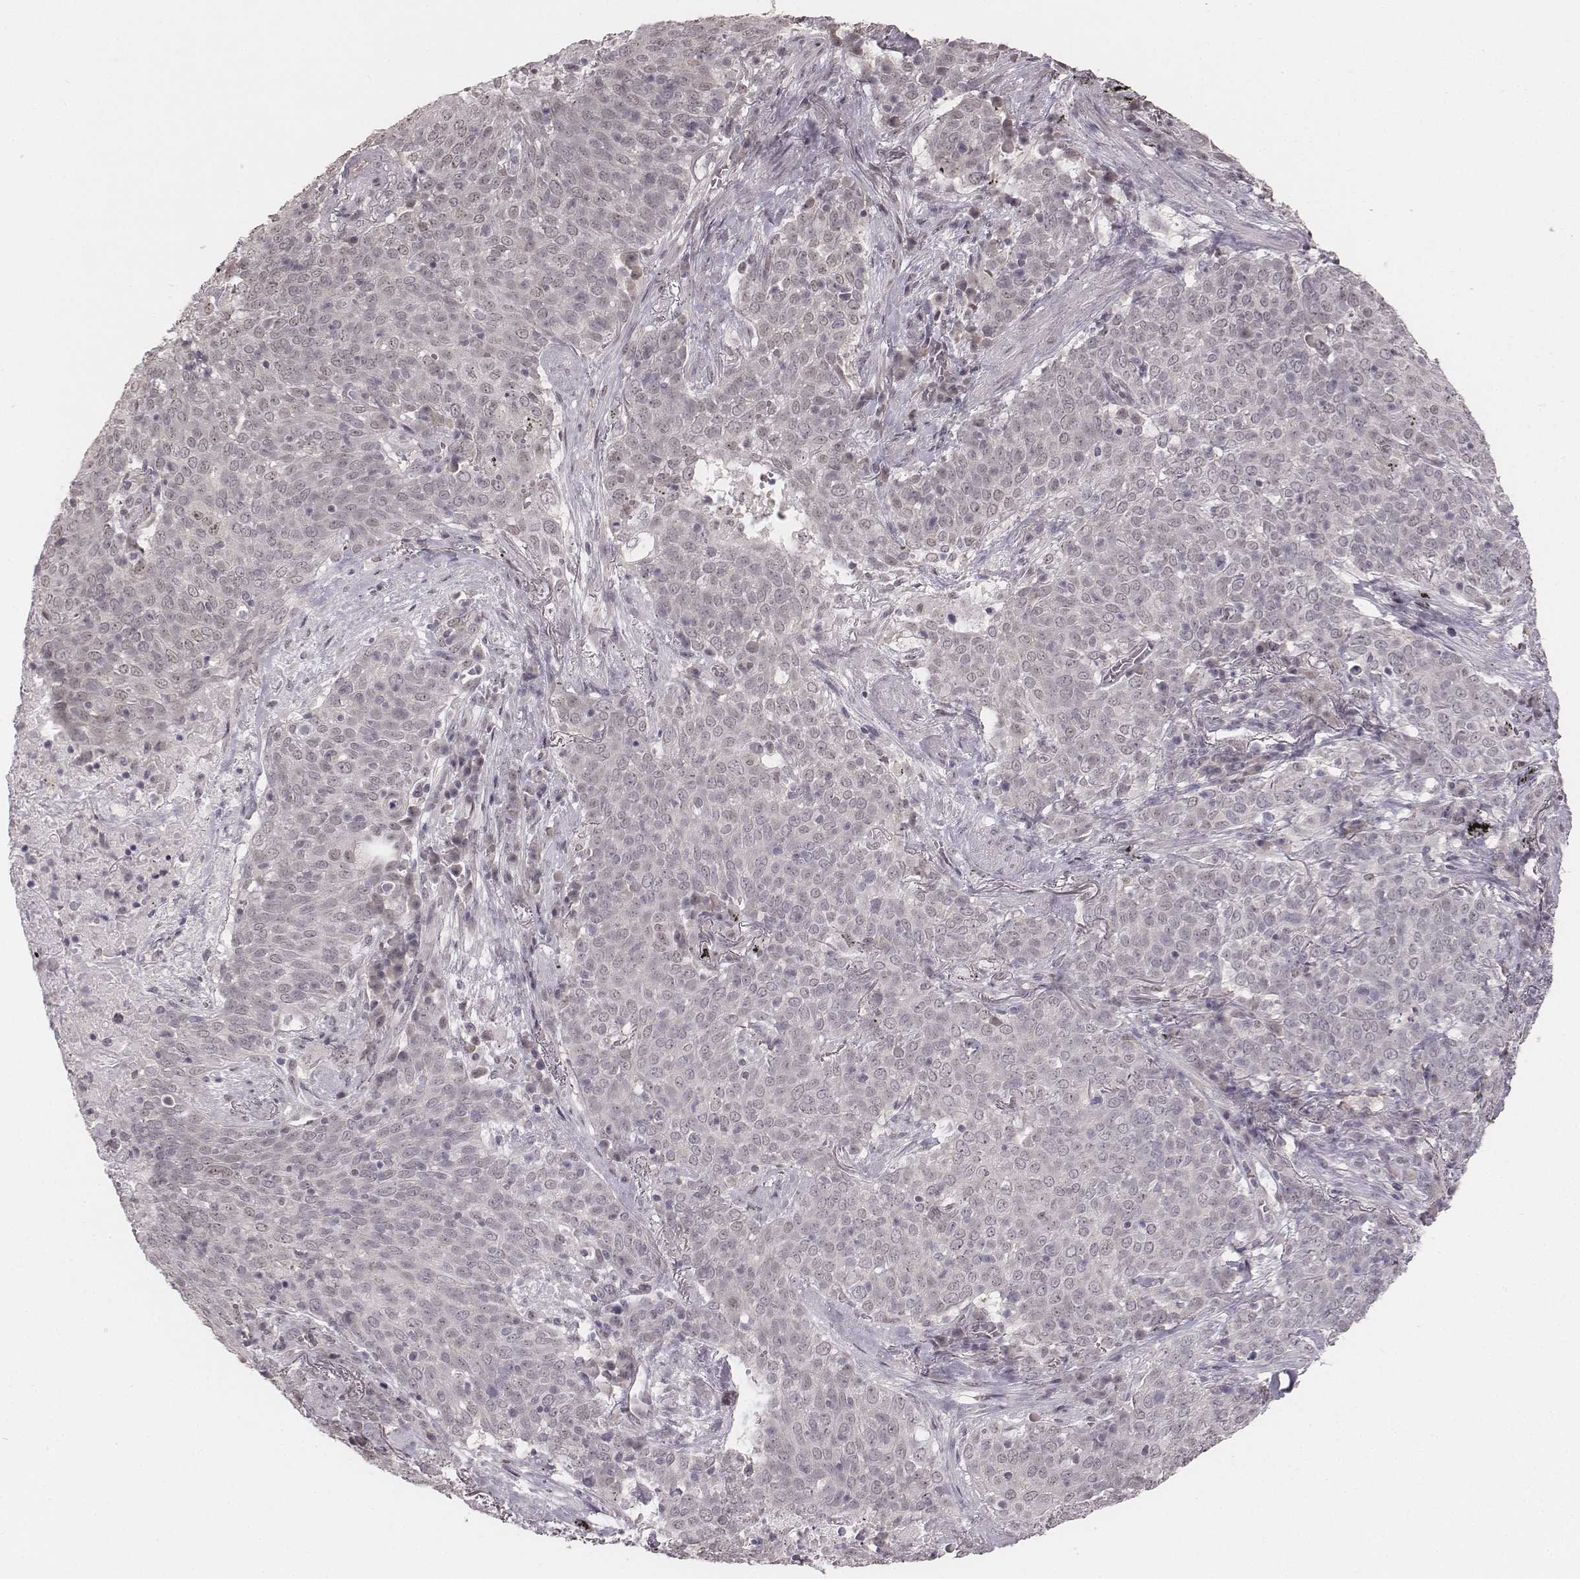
{"staining": {"intensity": "negative", "quantity": "none", "location": "none"}, "tissue": "lung cancer", "cell_type": "Tumor cells", "image_type": "cancer", "snomed": [{"axis": "morphology", "description": "Squamous cell carcinoma, NOS"}, {"axis": "topography", "description": "Lung"}], "caption": "A photomicrograph of human squamous cell carcinoma (lung) is negative for staining in tumor cells. The staining is performed using DAB (3,3'-diaminobenzidine) brown chromogen with nuclei counter-stained in using hematoxylin.", "gene": "RPGRIP1", "patient": {"sex": "male", "age": 82}}